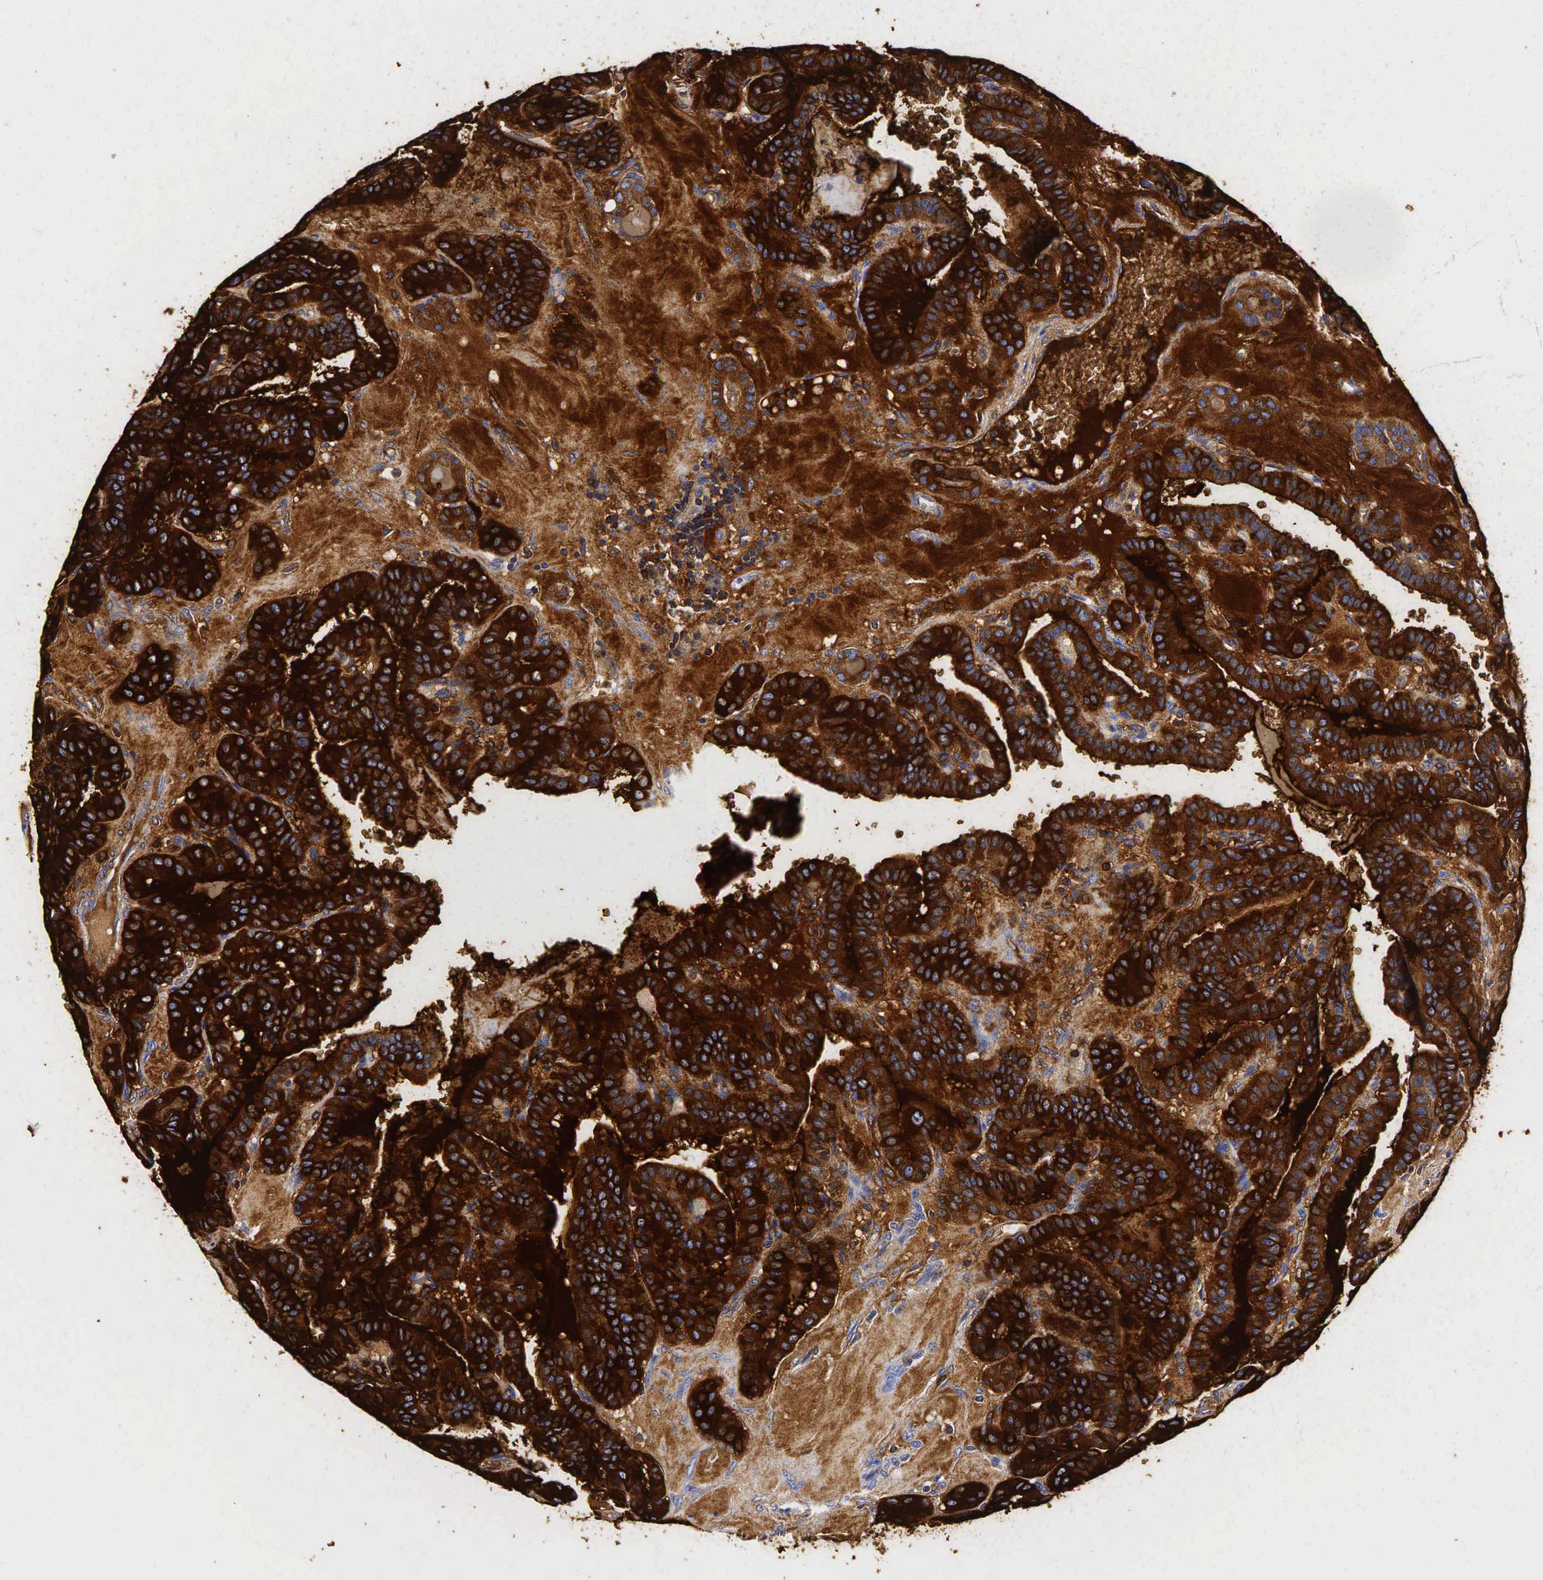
{"staining": {"intensity": "strong", "quantity": ">75%", "location": "cytoplasmic/membranous"}, "tissue": "thyroid cancer", "cell_type": "Tumor cells", "image_type": "cancer", "snomed": [{"axis": "morphology", "description": "Papillary adenocarcinoma, NOS"}, {"axis": "topography", "description": "Thyroid gland"}], "caption": "Immunohistochemical staining of human papillary adenocarcinoma (thyroid) exhibits strong cytoplasmic/membranous protein expression in about >75% of tumor cells.", "gene": "TG", "patient": {"sex": "male", "age": 87}}